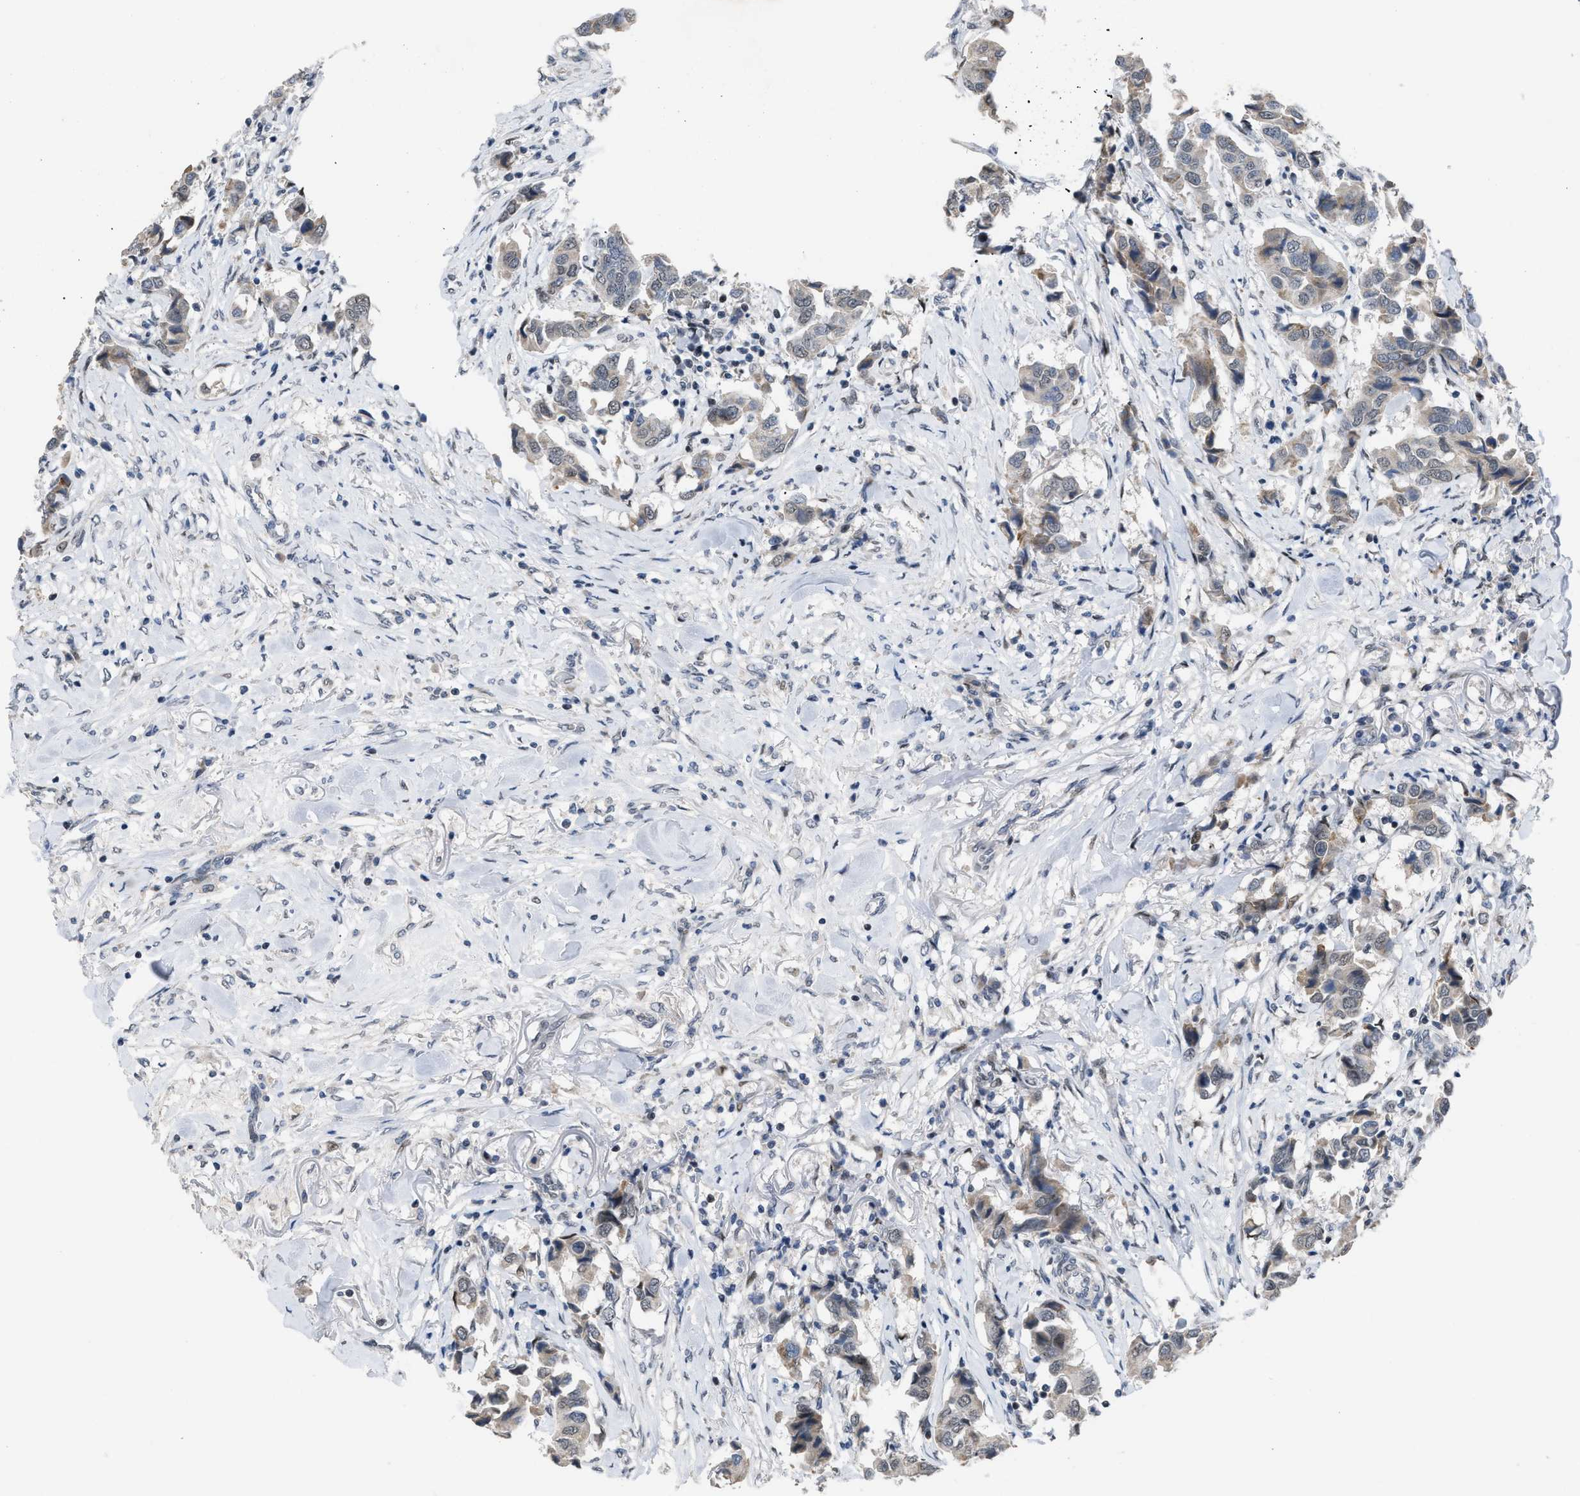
{"staining": {"intensity": "weak", "quantity": "25%-75%", "location": "cytoplasmic/membranous"}, "tissue": "breast cancer", "cell_type": "Tumor cells", "image_type": "cancer", "snomed": [{"axis": "morphology", "description": "Duct carcinoma"}, {"axis": "topography", "description": "Breast"}], "caption": "A histopathology image of infiltrating ductal carcinoma (breast) stained for a protein shows weak cytoplasmic/membranous brown staining in tumor cells.", "gene": "SETDB1", "patient": {"sex": "female", "age": 80}}